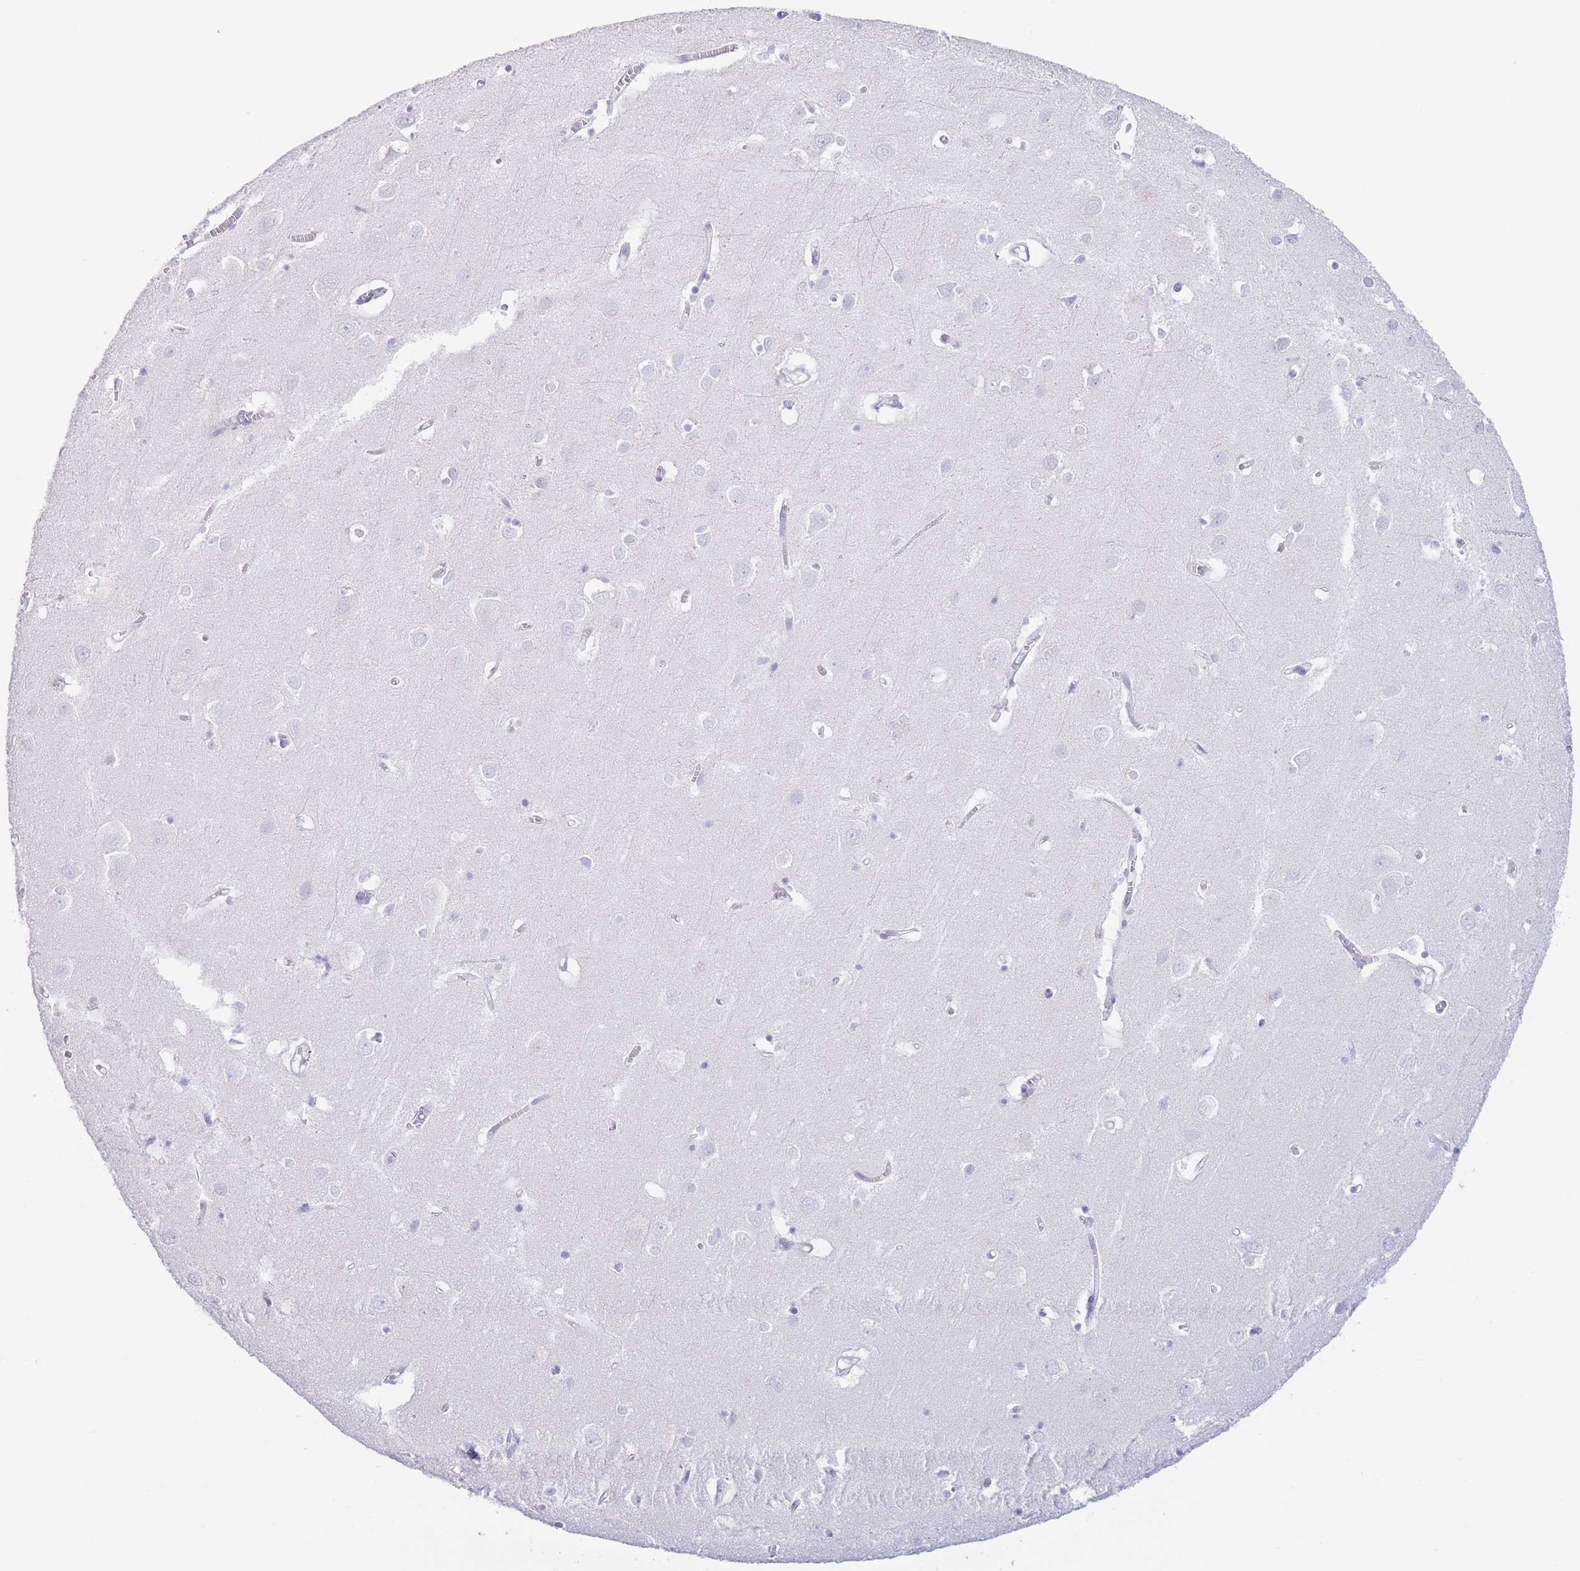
{"staining": {"intensity": "negative", "quantity": "none", "location": "none"}, "tissue": "cerebral cortex", "cell_type": "Endothelial cells", "image_type": "normal", "snomed": [{"axis": "morphology", "description": "Normal tissue, NOS"}, {"axis": "topography", "description": "Cerebral cortex"}], "caption": "Immunohistochemistry (IHC) histopathology image of unremarkable cerebral cortex: human cerebral cortex stained with DAB (3,3'-diaminobenzidine) exhibits no significant protein positivity in endothelial cells.", "gene": "PKLR", "patient": {"sex": "male", "age": 70}}